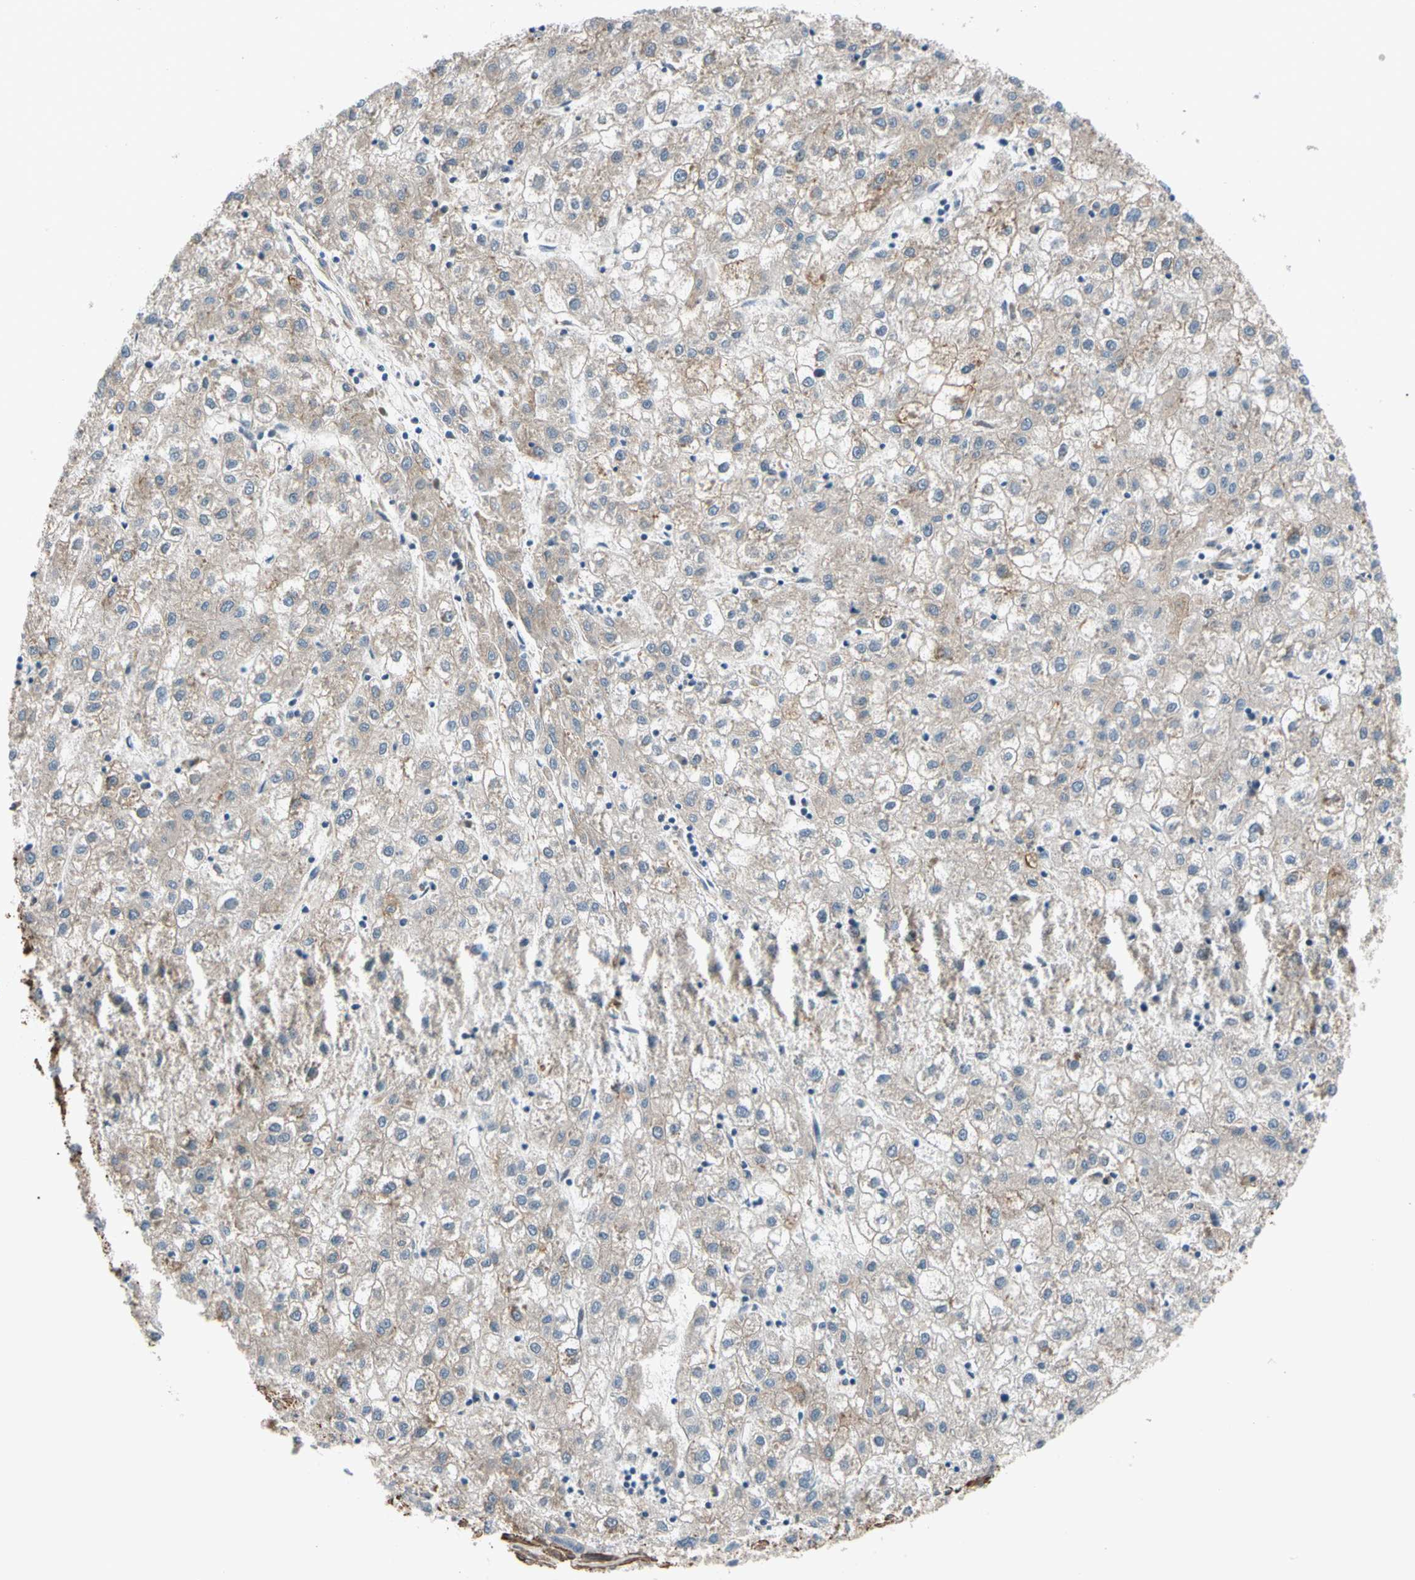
{"staining": {"intensity": "weak", "quantity": "25%-75%", "location": "cytoplasmic/membranous"}, "tissue": "liver cancer", "cell_type": "Tumor cells", "image_type": "cancer", "snomed": [{"axis": "morphology", "description": "Carcinoma, Hepatocellular, NOS"}, {"axis": "topography", "description": "Liver"}], "caption": "Liver hepatocellular carcinoma stained with immunohistochemistry (IHC) reveals weak cytoplasmic/membranous staining in approximately 25%-75% of tumor cells.", "gene": "LIMK2", "patient": {"sex": "male", "age": 72}}